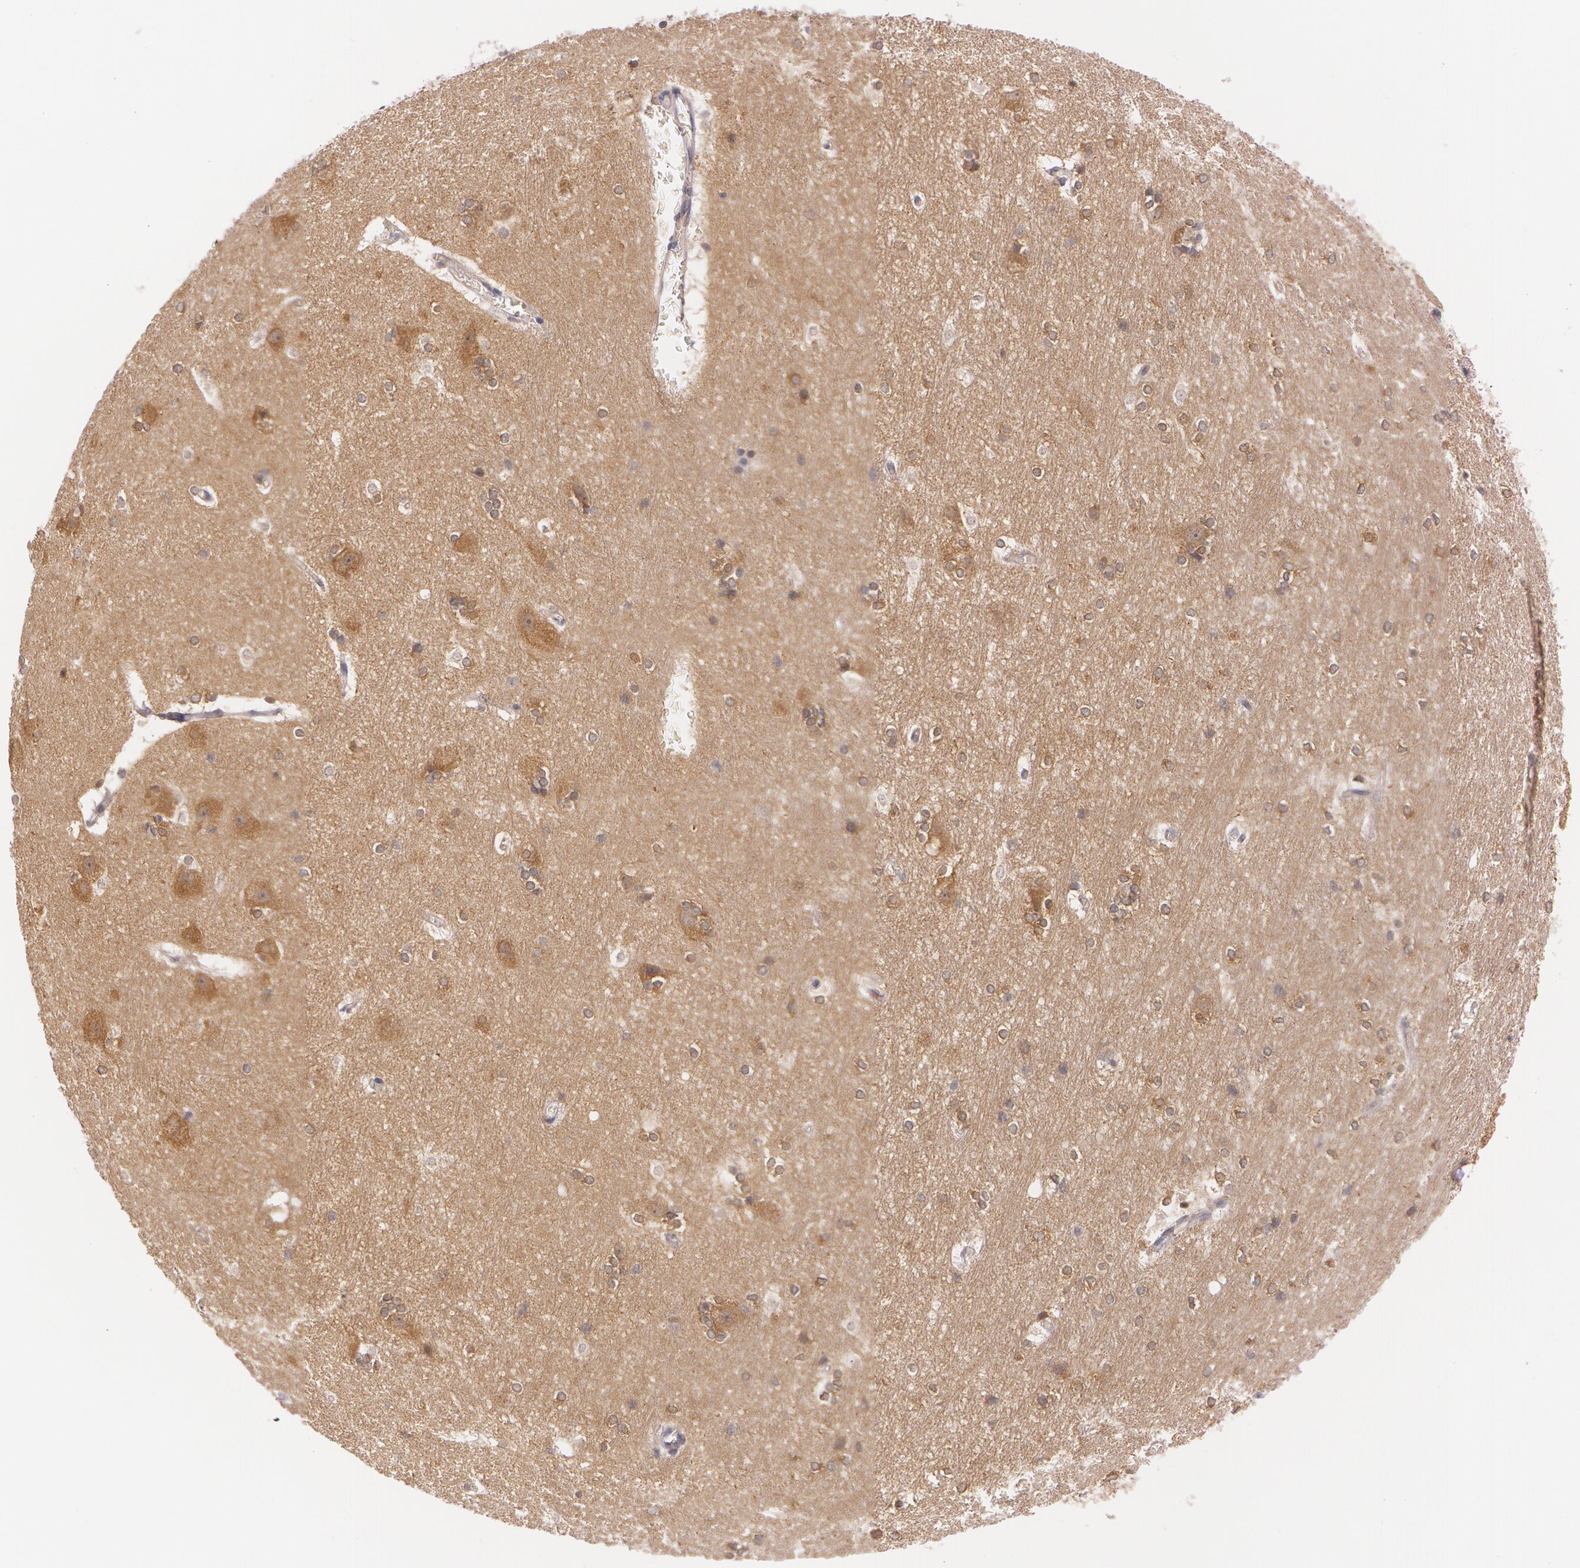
{"staining": {"intensity": "weak", "quantity": "25%-75%", "location": "cytoplasmic/membranous"}, "tissue": "hippocampus", "cell_type": "Glial cells", "image_type": "normal", "snomed": [{"axis": "morphology", "description": "Normal tissue, NOS"}, {"axis": "topography", "description": "Hippocampus"}], "caption": "Immunohistochemistry (DAB (3,3'-diaminobenzidine)) staining of unremarkable human hippocampus displays weak cytoplasmic/membranous protein staining in about 25%-75% of glial cells. (brown staining indicates protein expression, while blue staining denotes nuclei).", "gene": "ATG2B", "patient": {"sex": "female", "age": 19}}